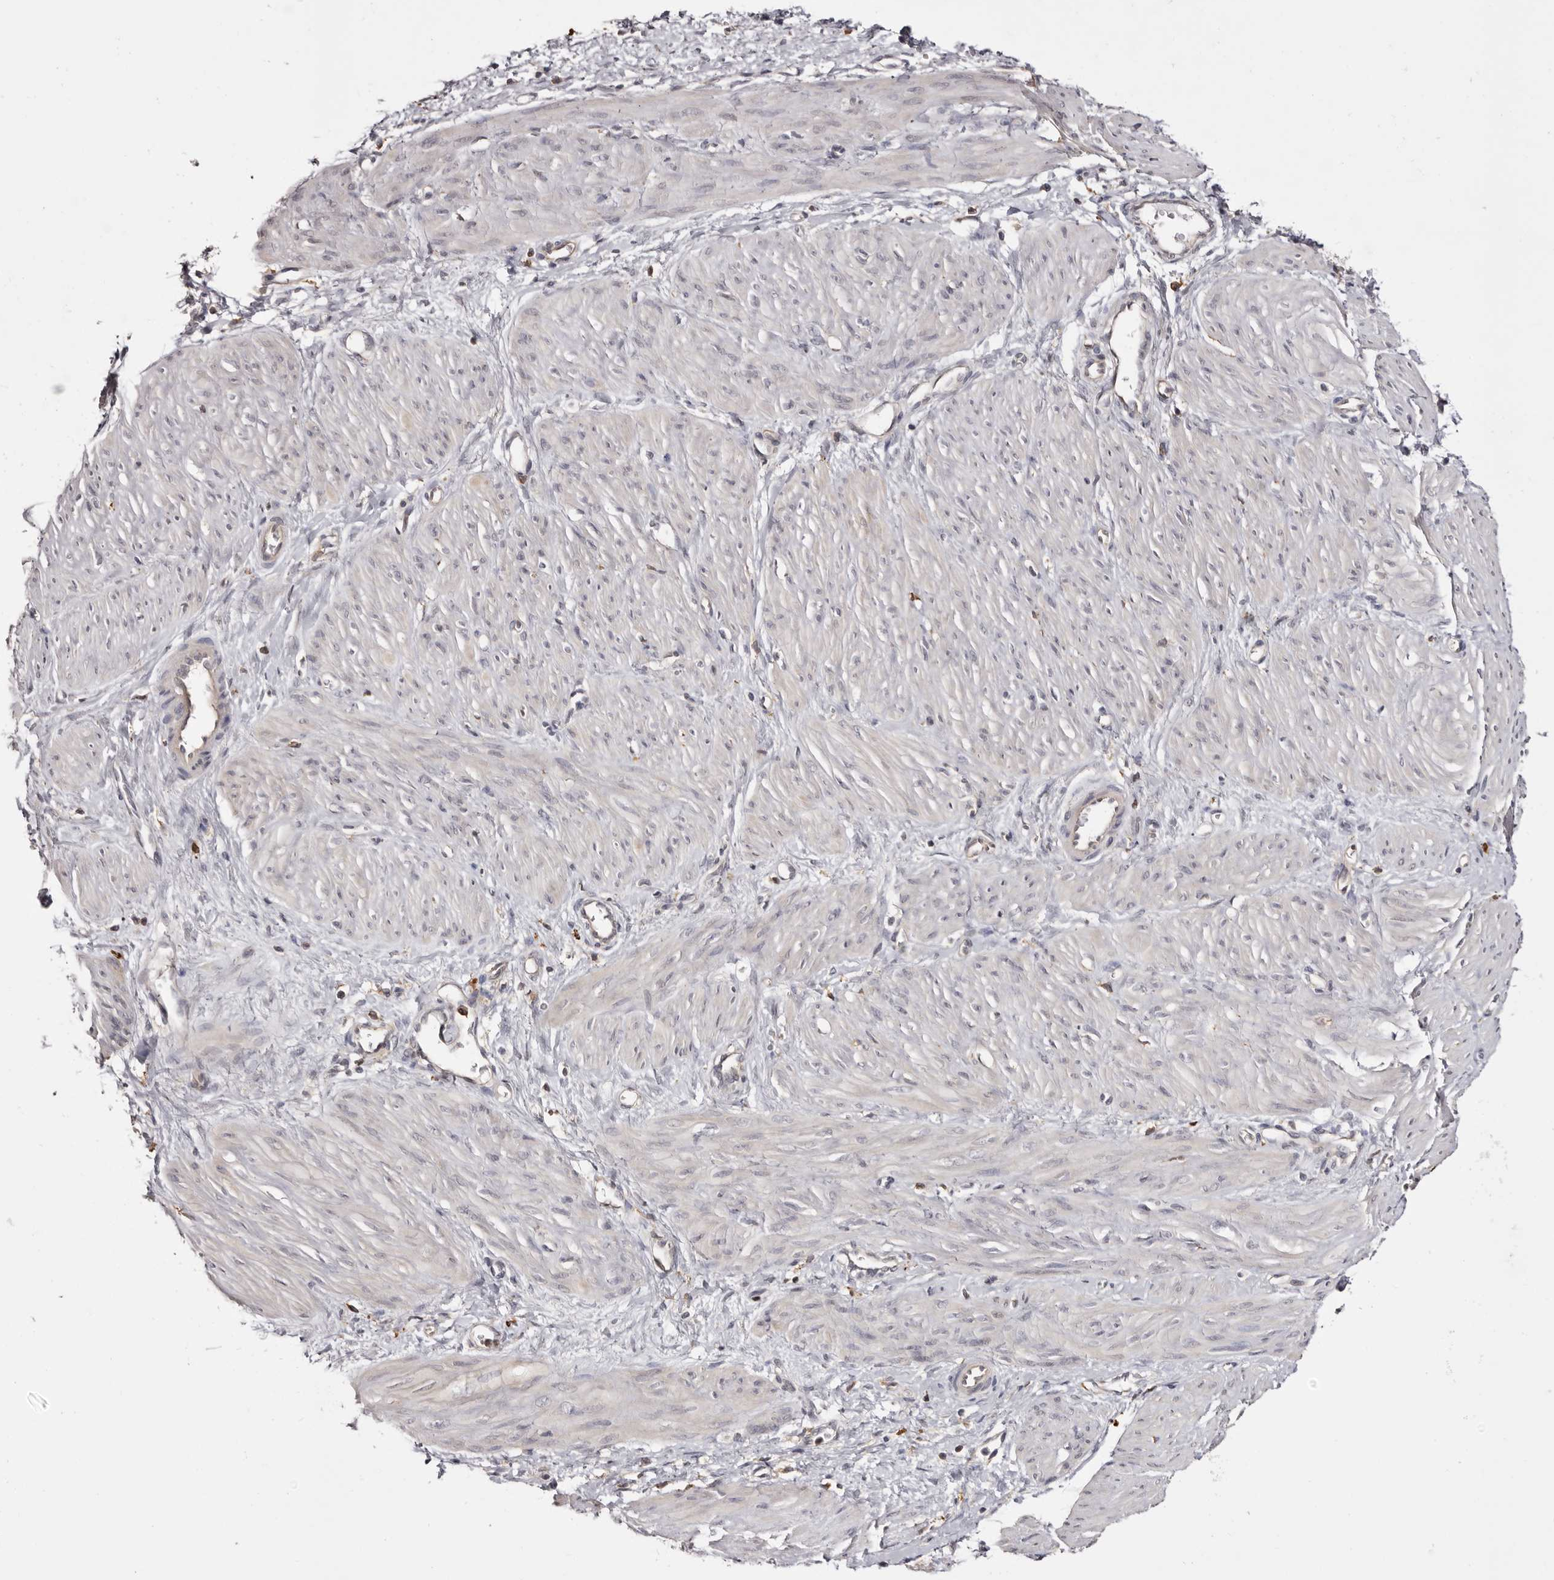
{"staining": {"intensity": "negative", "quantity": "none", "location": "none"}, "tissue": "smooth muscle", "cell_type": "Smooth muscle cells", "image_type": "normal", "snomed": [{"axis": "morphology", "description": "Normal tissue, NOS"}, {"axis": "topography", "description": "Endometrium"}], "caption": "The immunohistochemistry image has no significant expression in smooth muscle cells of smooth muscle.", "gene": "TNNI1", "patient": {"sex": "female", "age": 33}}